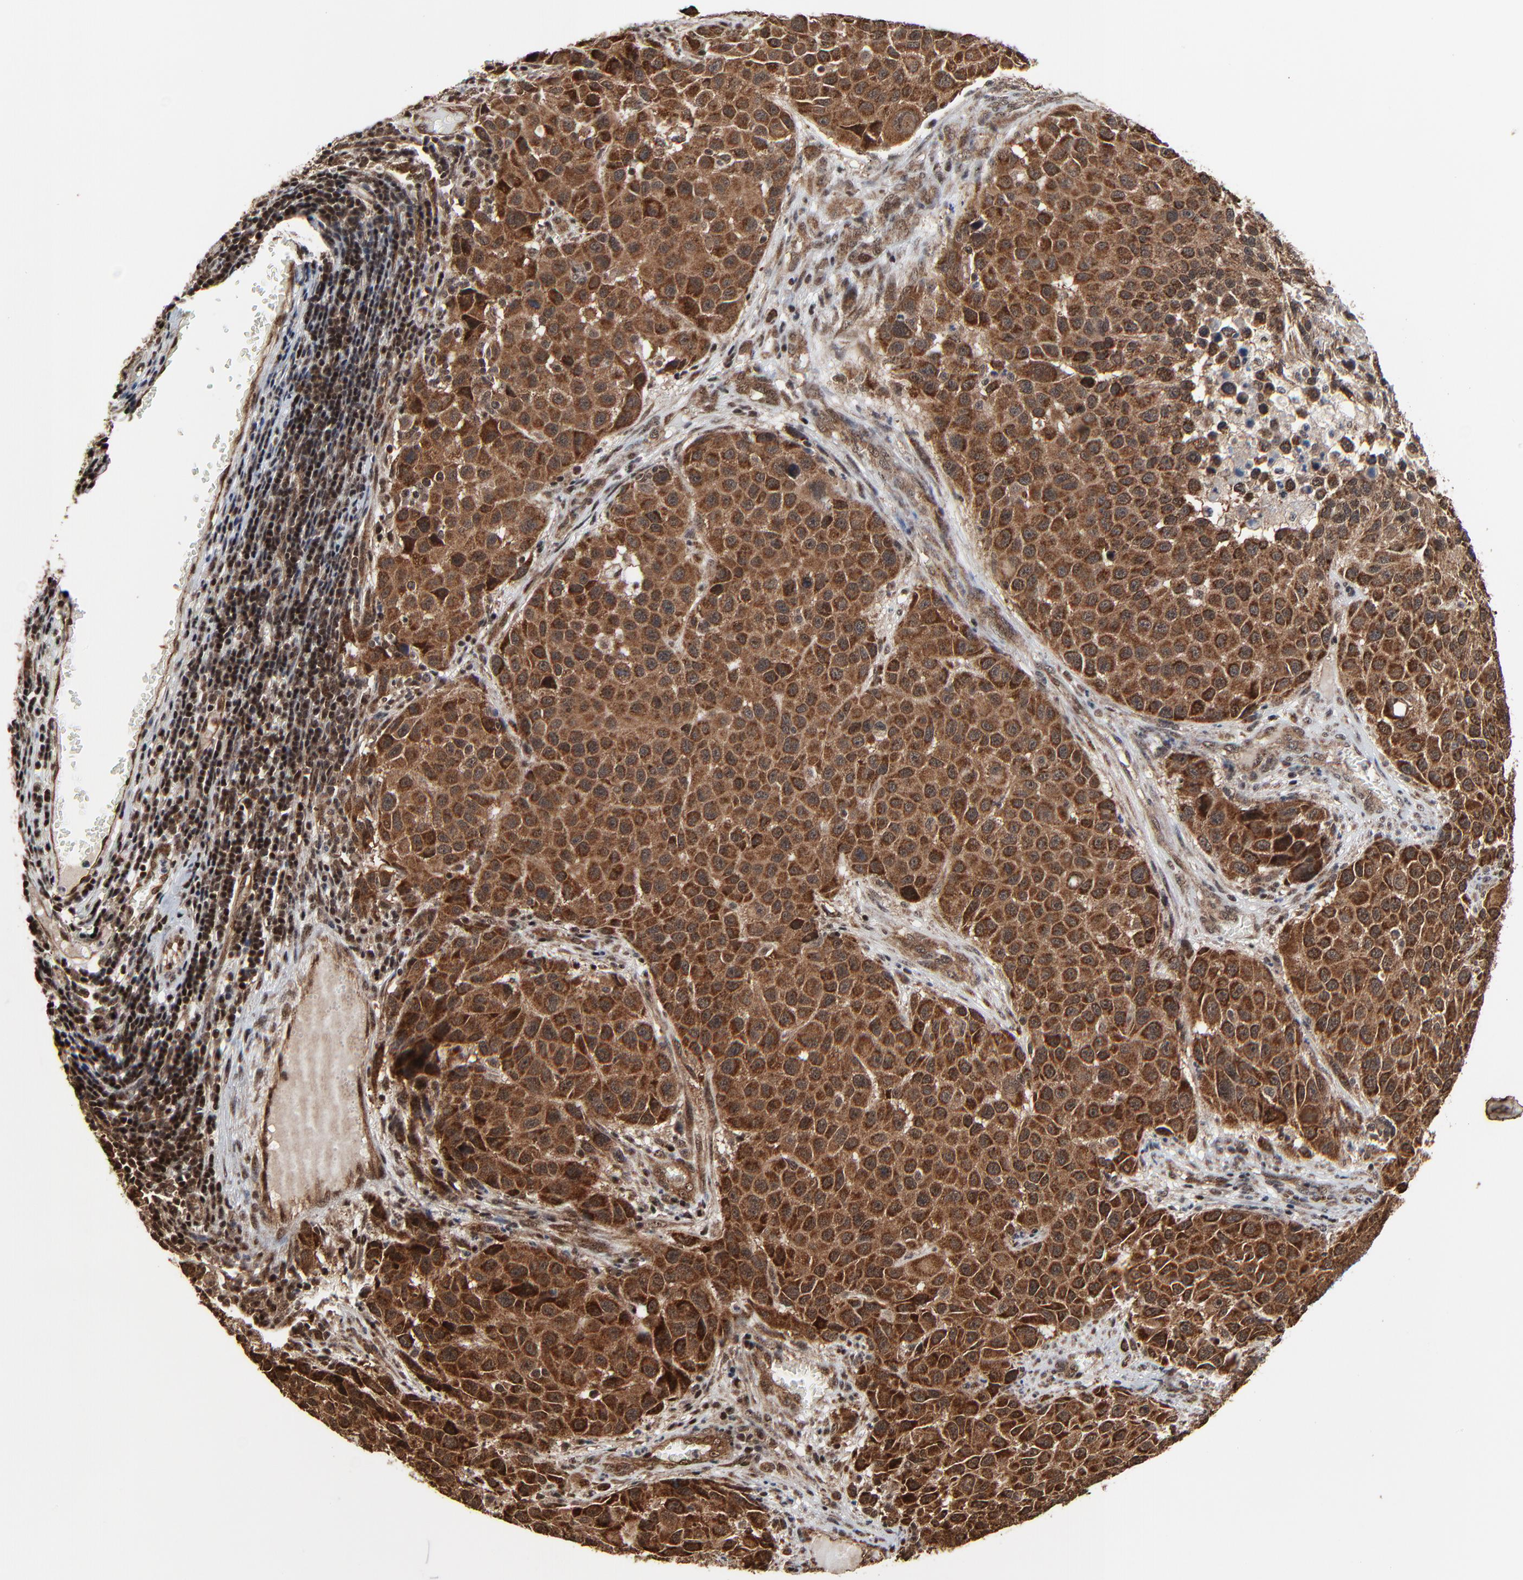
{"staining": {"intensity": "strong", "quantity": ">75%", "location": "cytoplasmic/membranous,nuclear"}, "tissue": "melanoma", "cell_type": "Tumor cells", "image_type": "cancer", "snomed": [{"axis": "morphology", "description": "Malignant melanoma, Metastatic site"}, {"axis": "topography", "description": "Lymph node"}], "caption": "Tumor cells display high levels of strong cytoplasmic/membranous and nuclear expression in approximately >75% of cells in human malignant melanoma (metastatic site). (IHC, brightfield microscopy, high magnification).", "gene": "RHOJ", "patient": {"sex": "male", "age": 61}}